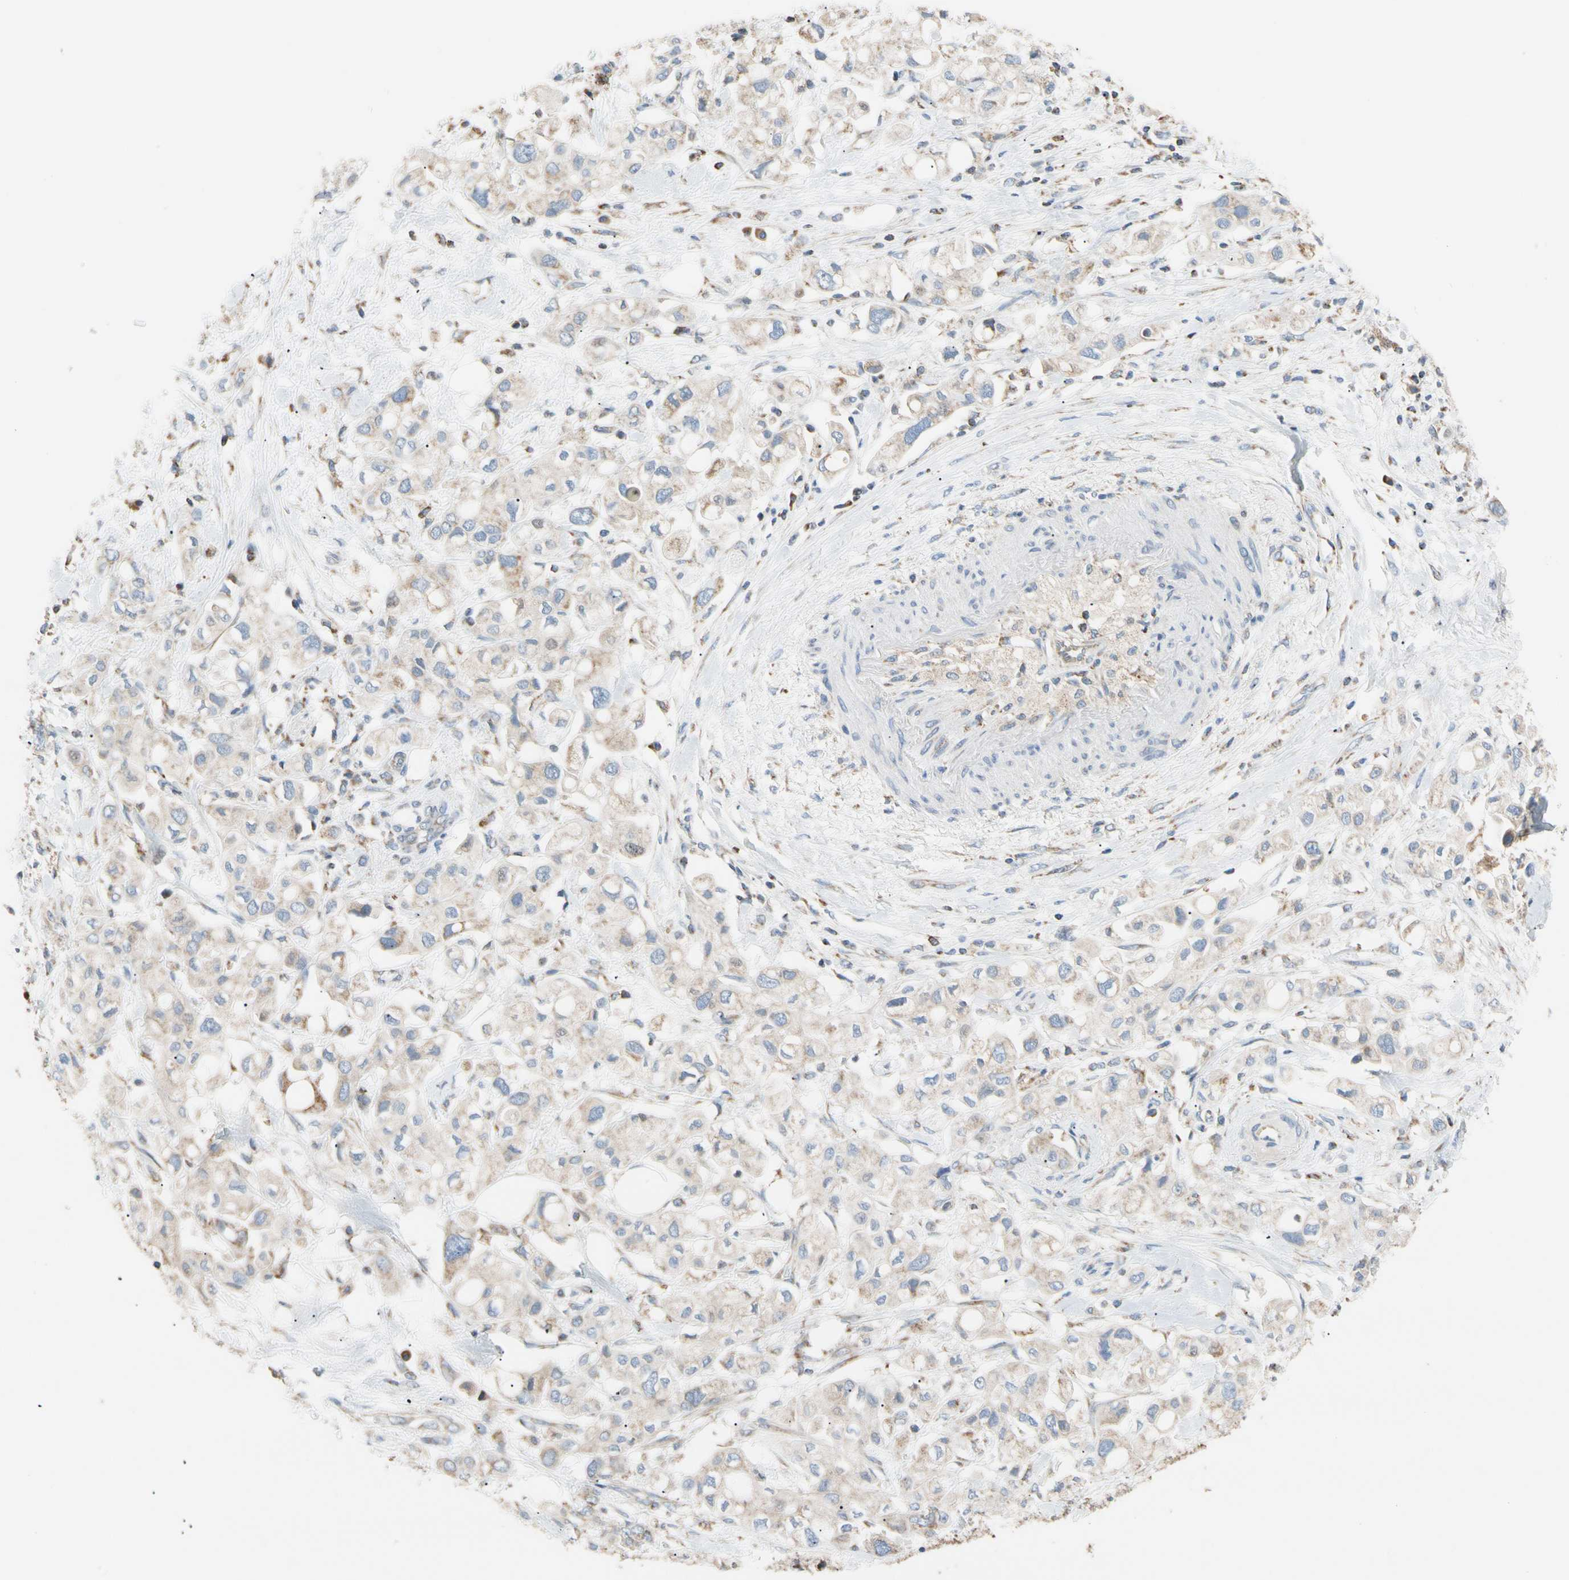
{"staining": {"intensity": "weak", "quantity": "<25%", "location": "cytoplasmic/membranous"}, "tissue": "pancreatic cancer", "cell_type": "Tumor cells", "image_type": "cancer", "snomed": [{"axis": "morphology", "description": "Adenocarcinoma, NOS"}, {"axis": "topography", "description": "Pancreas"}], "caption": "This is a image of immunohistochemistry staining of pancreatic cancer, which shows no expression in tumor cells. (DAB IHC visualized using brightfield microscopy, high magnification).", "gene": "PLGRKT", "patient": {"sex": "female", "age": 56}}